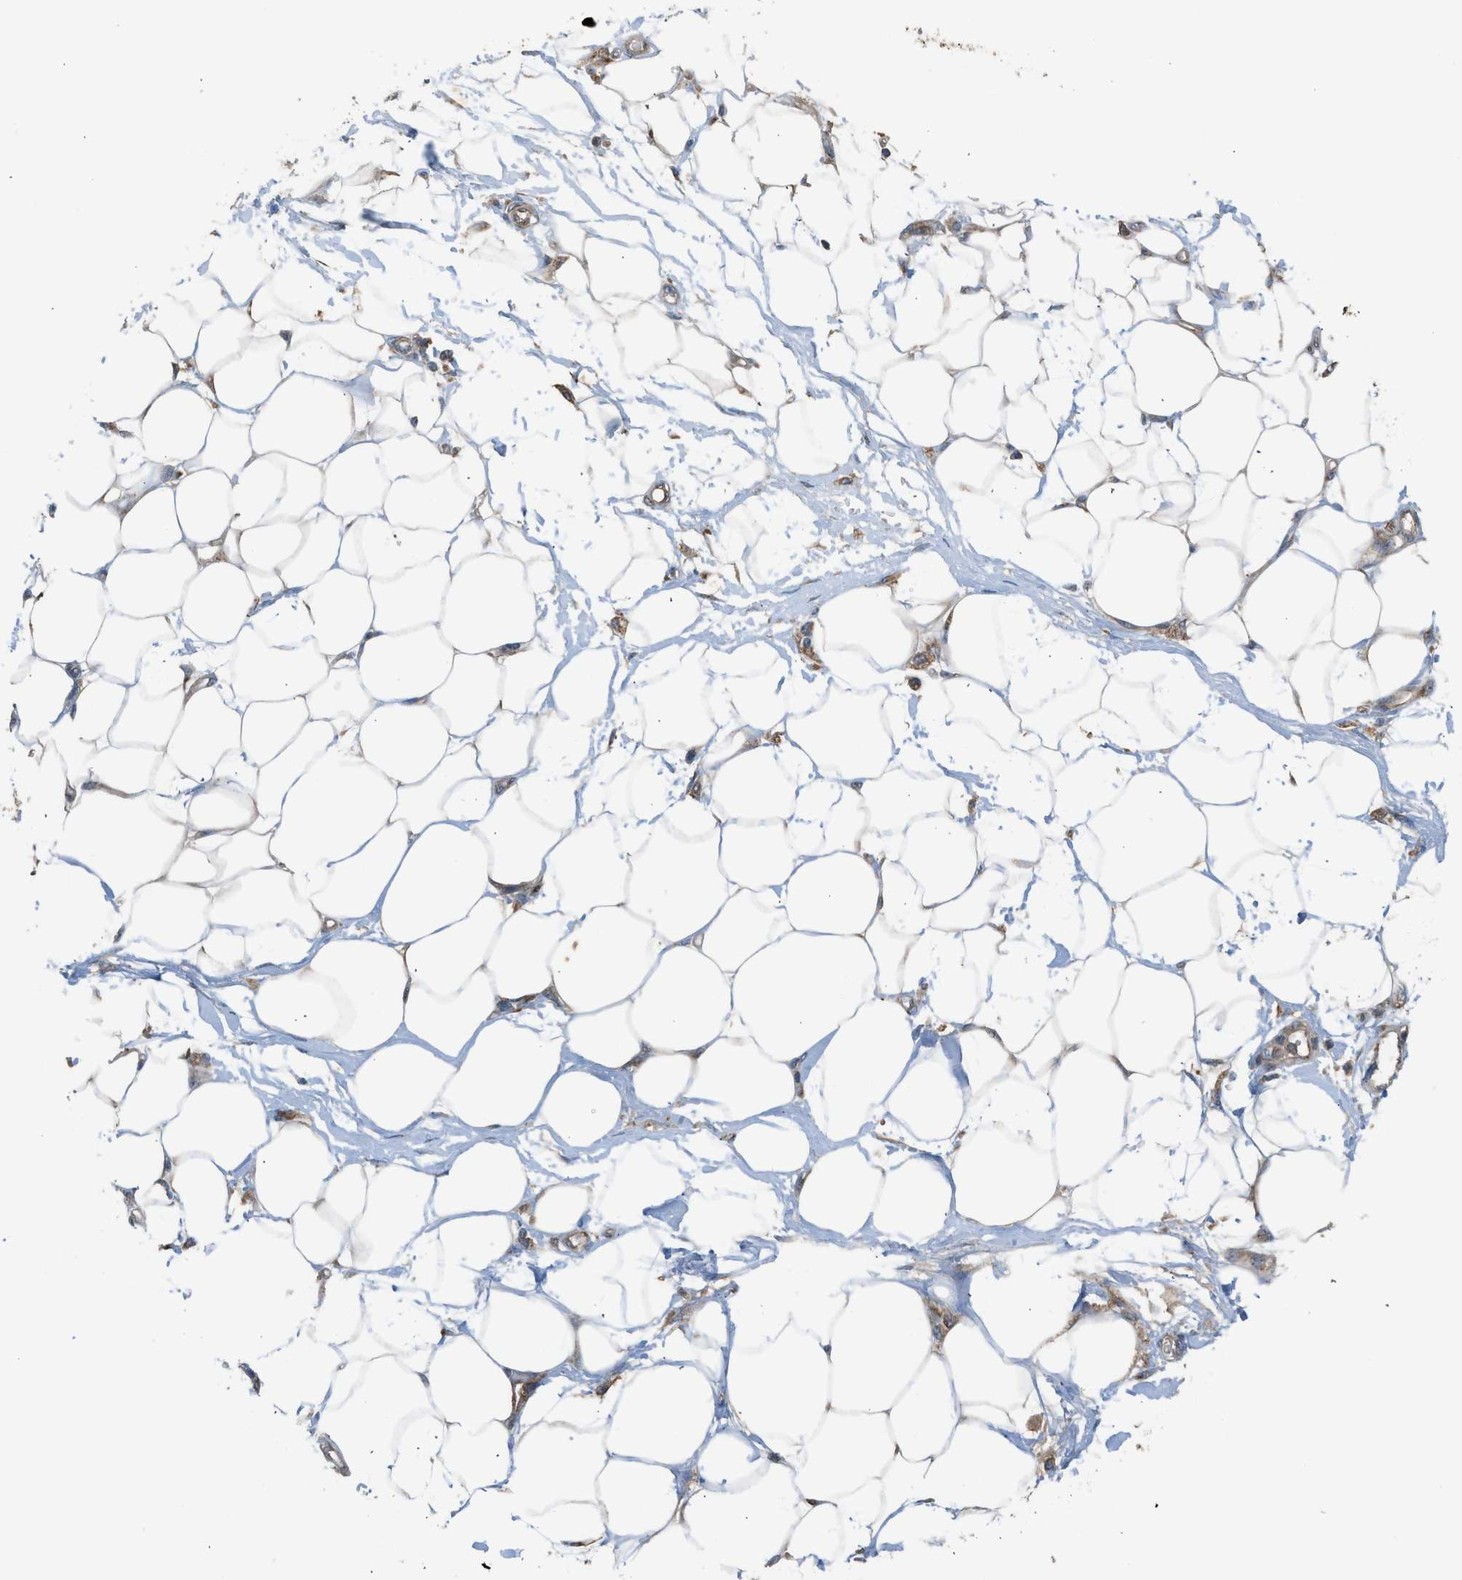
{"staining": {"intensity": "moderate", "quantity": "25%-75%", "location": "cytoplasmic/membranous"}, "tissue": "adipose tissue", "cell_type": "Adipocytes", "image_type": "normal", "snomed": [{"axis": "morphology", "description": "Normal tissue, NOS"}, {"axis": "morphology", "description": "Urothelial carcinoma, High grade"}, {"axis": "topography", "description": "Vascular tissue"}, {"axis": "topography", "description": "Urinary bladder"}], "caption": "Immunohistochemistry (DAB (3,3'-diaminobenzidine)) staining of unremarkable adipose tissue shows moderate cytoplasmic/membranous protein staining in about 25%-75% of adipocytes. (IHC, brightfield microscopy, high magnification).", "gene": "STARD3", "patient": {"sex": "female", "age": 56}}